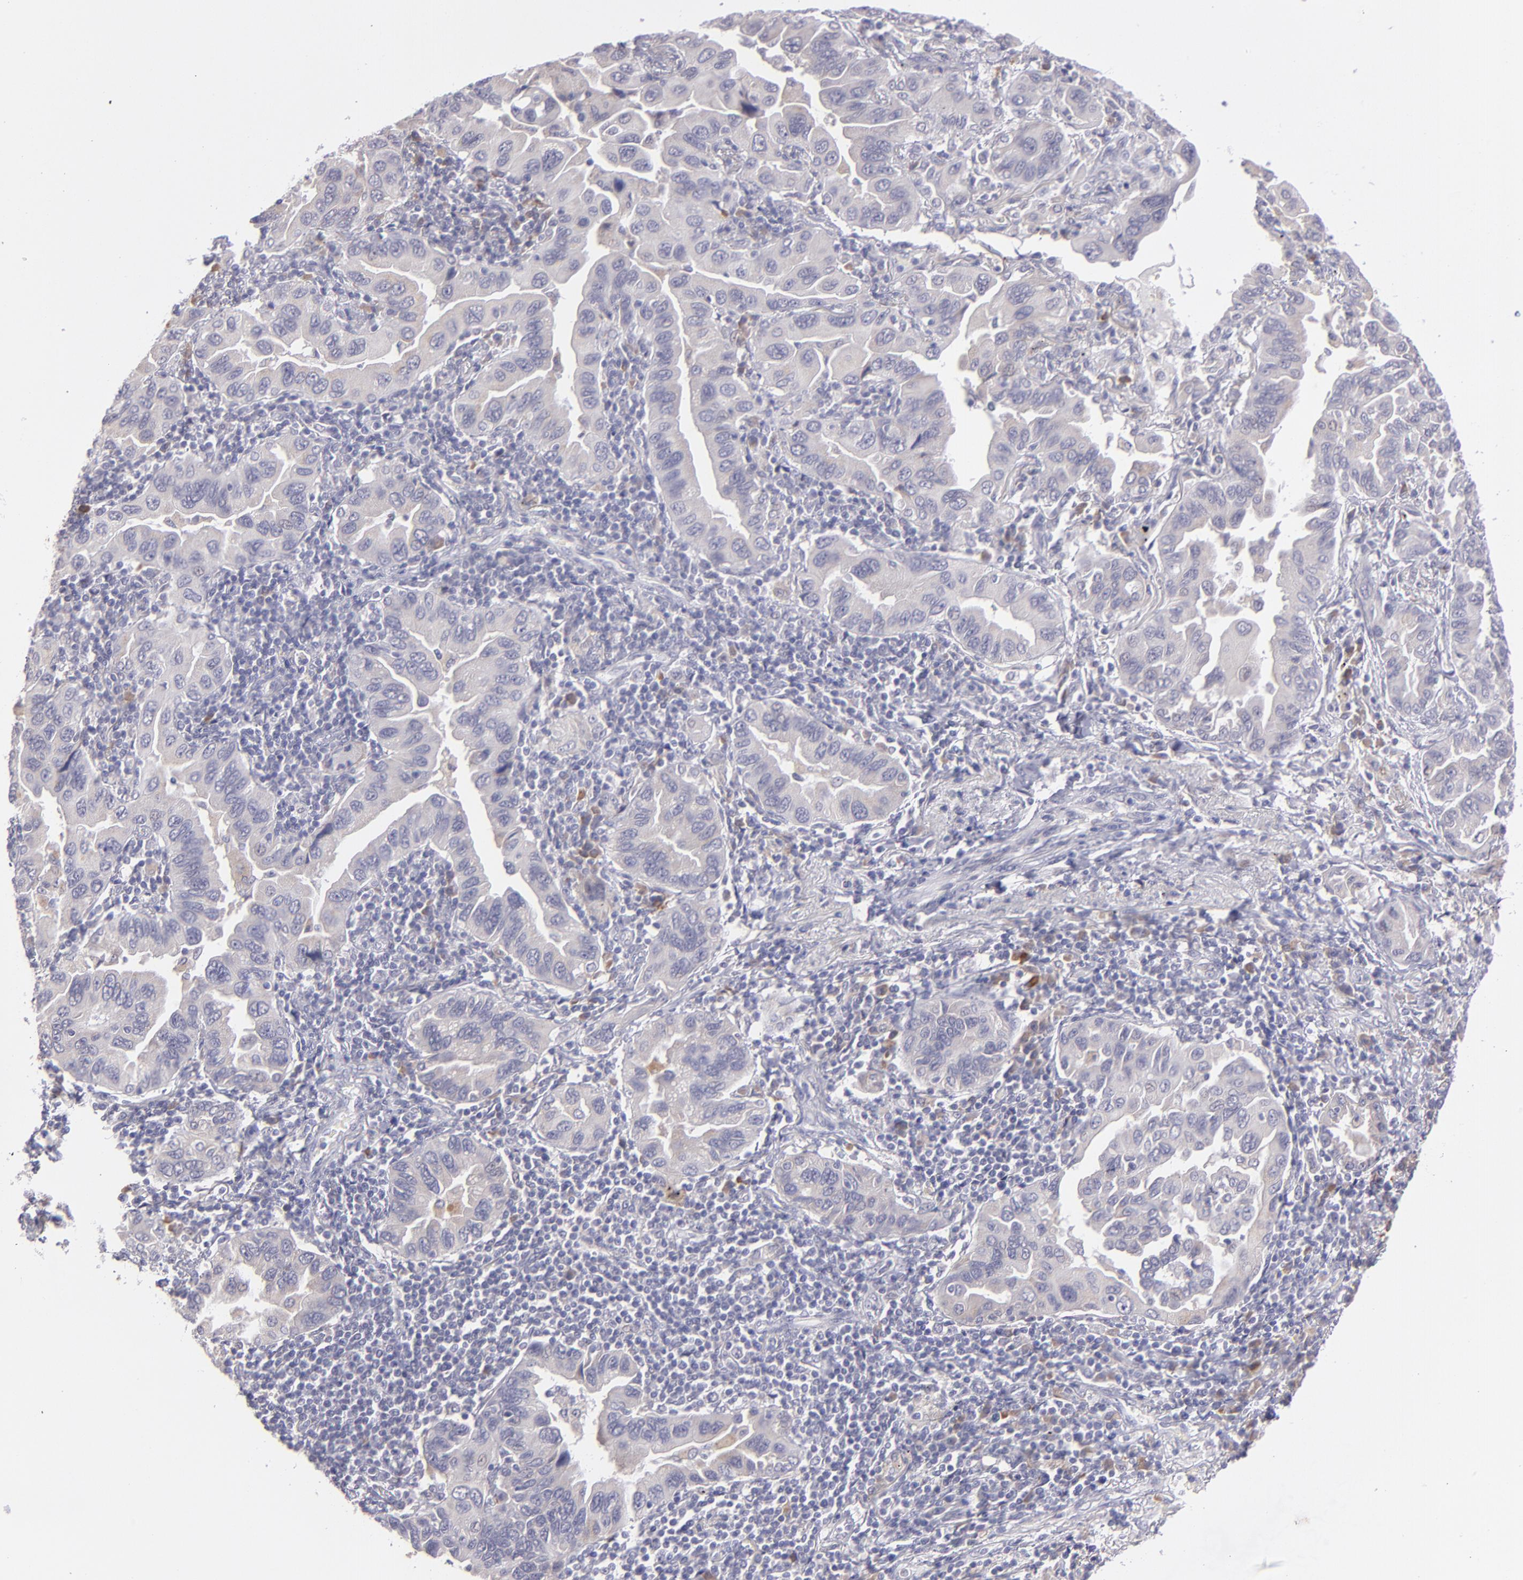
{"staining": {"intensity": "negative", "quantity": "none", "location": "none"}, "tissue": "lung cancer", "cell_type": "Tumor cells", "image_type": "cancer", "snomed": [{"axis": "morphology", "description": "Adenocarcinoma, NOS"}, {"axis": "topography", "description": "Lung"}], "caption": "Tumor cells show no significant expression in adenocarcinoma (lung). (DAB (3,3'-diaminobenzidine) immunohistochemistry (IHC), high magnification).", "gene": "TRAF3", "patient": {"sex": "female", "age": 65}}